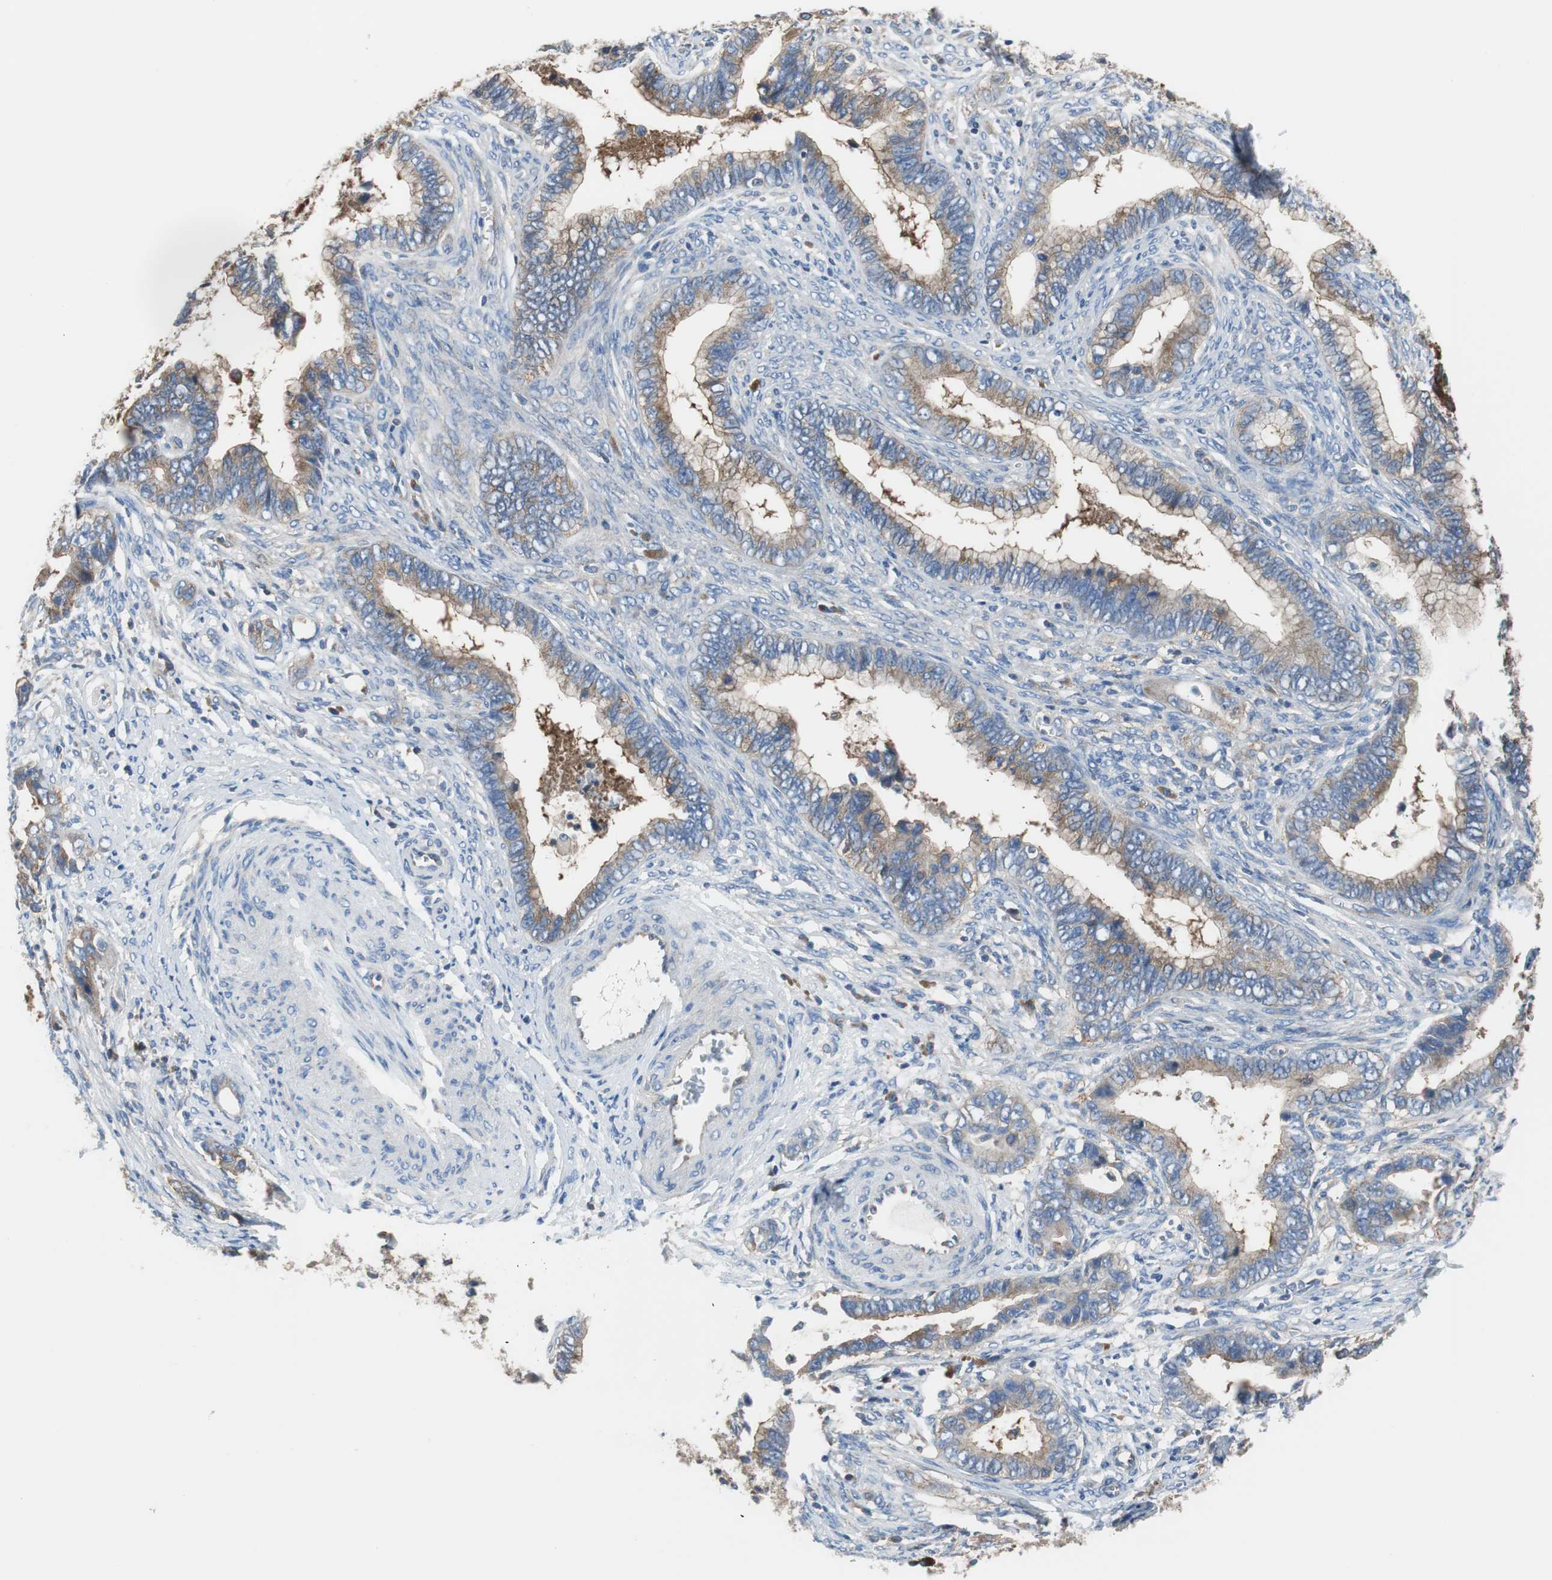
{"staining": {"intensity": "moderate", "quantity": ">75%", "location": "cytoplasmic/membranous"}, "tissue": "cervical cancer", "cell_type": "Tumor cells", "image_type": "cancer", "snomed": [{"axis": "morphology", "description": "Adenocarcinoma, NOS"}, {"axis": "topography", "description": "Cervix"}], "caption": "A photomicrograph showing moderate cytoplasmic/membranous positivity in about >75% of tumor cells in adenocarcinoma (cervical), as visualized by brown immunohistochemical staining.", "gene": "BRAF", "patient": {"sex": "female", "age": 44}}